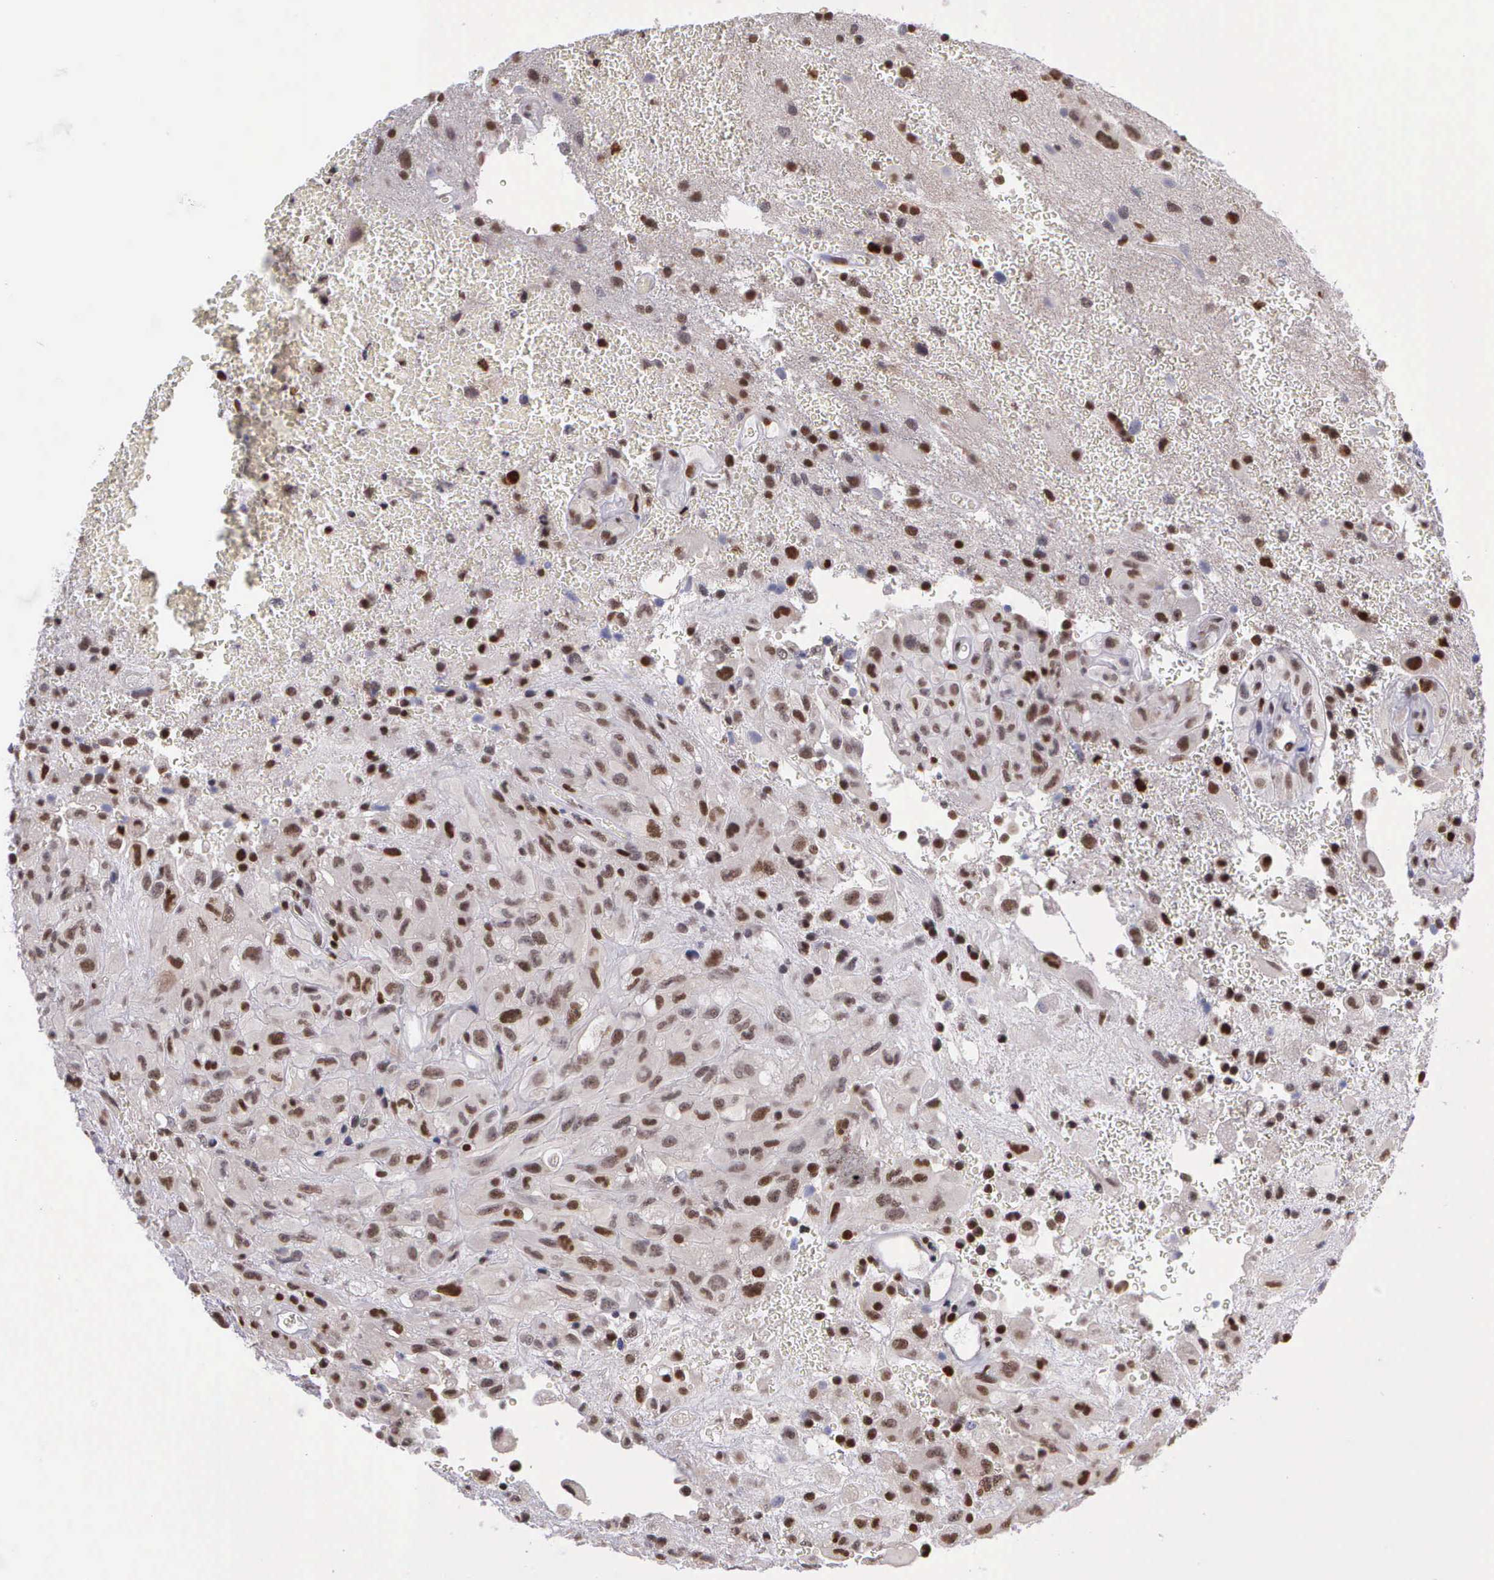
{"staining": {"intensity": "moderate", "quantity": ">75%", "location": "nuclear"}, "tissue": "glioma", "cell_type": "Tumor cells", "image_type": "cancer", "snomed": [{"axis": "morphology", "description": "Glioma, malignant, High grade"}, {"axis": "topography", "description": "Brain"}], "caption": "The histopathology image displays immunohistochemical staining of glioma. There is moderate nuclear expression is identified in approximately >75% of tumor cells.", "gene": "UBR7", "patient": {"sex": "male", "age": 48}}